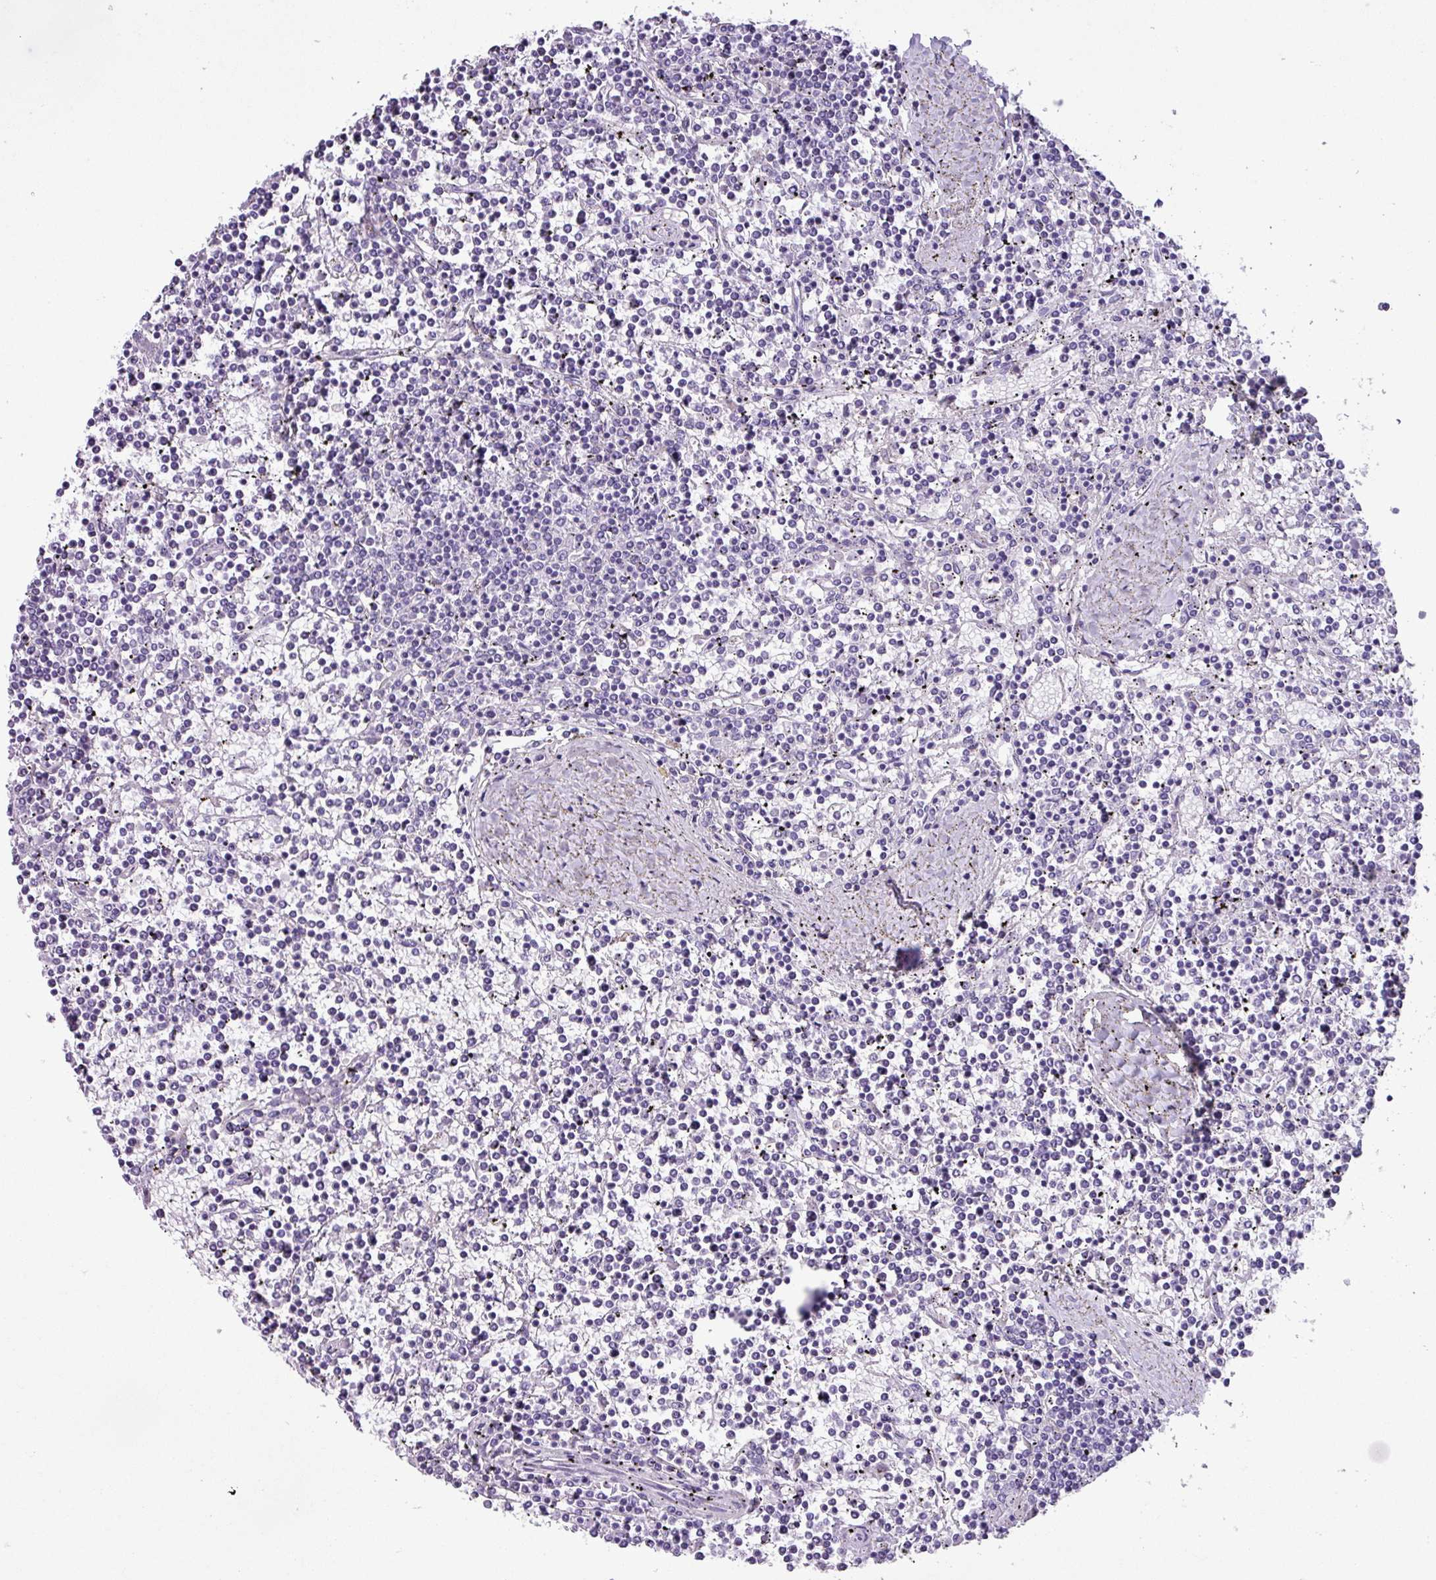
{"staining": {"intensity": "negative", "quantity": "none", "location": "none"}, "tissue": "lymphoma", "cell_type": "Tumor cells", "image_type": "cancer", "snomed": [{"axis": "morphology", "description": "Malignant lymphoma, non-Hodgkin's type, Low grade"}, {"axis": "topography", "description": "Spleen"}], "caption": "DAB immunohistochemical staining of human lymphoma exhibits no significant expression in tumor cells.", "gene": "AGO3", "patient": {"sex": "female", "age": 19}}